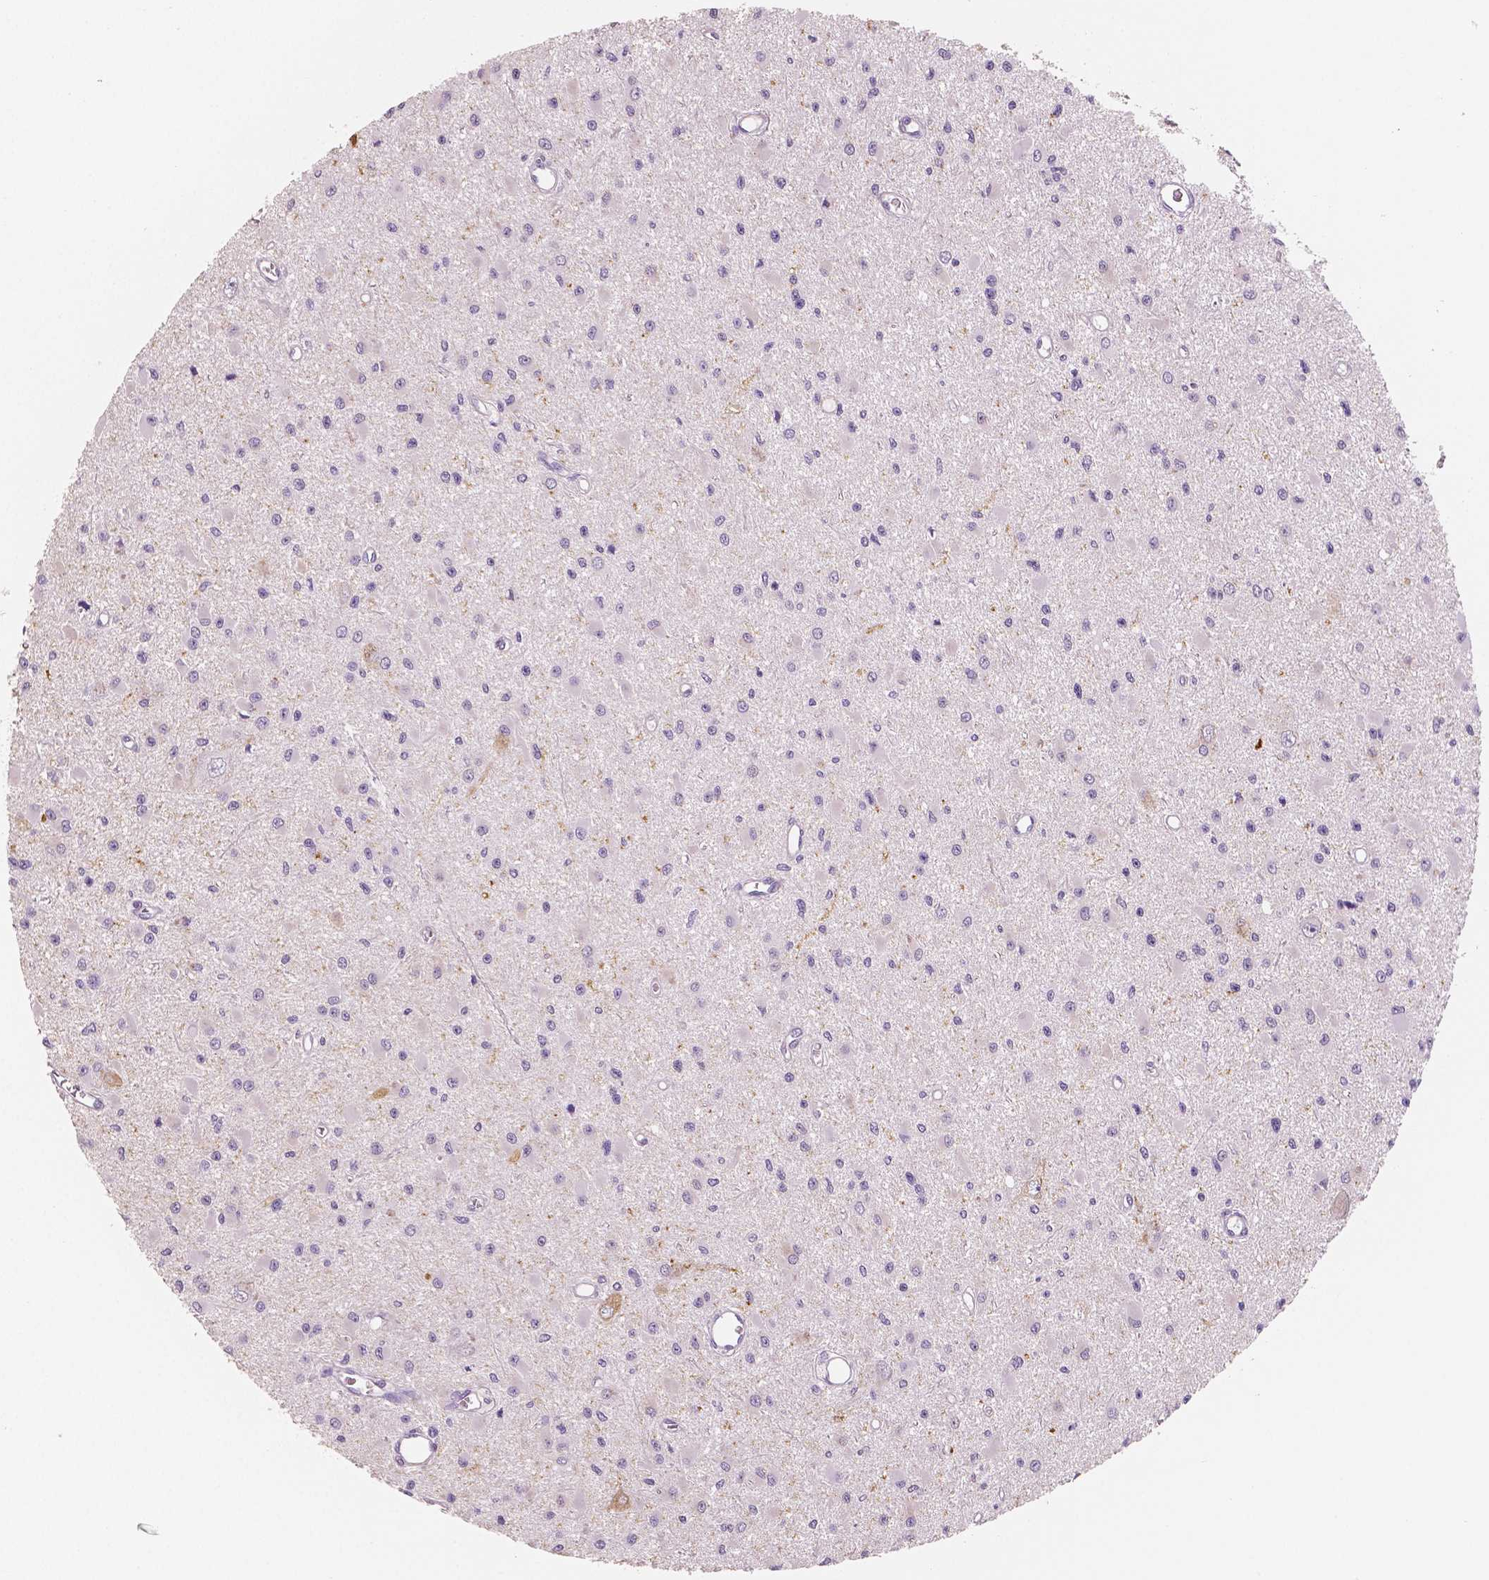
{"staining": {"intensity": "negative", "quantity": "none", "location": "none"}, "tissue": "glioma", "cell_type": "Tumor cells", "image_type": "cancer", "snomed": [{"axis": "morphology", "description": "Glioma, malignant, High grade"}, {"axis": "topography", "description": "Brain"}], "caption": "Protein analysis of malignant glioma (high-grade) shows no significant positivity in tumor cells.", "gene": "NECAB2", "patient": {"sex": "male", "age": 54}}